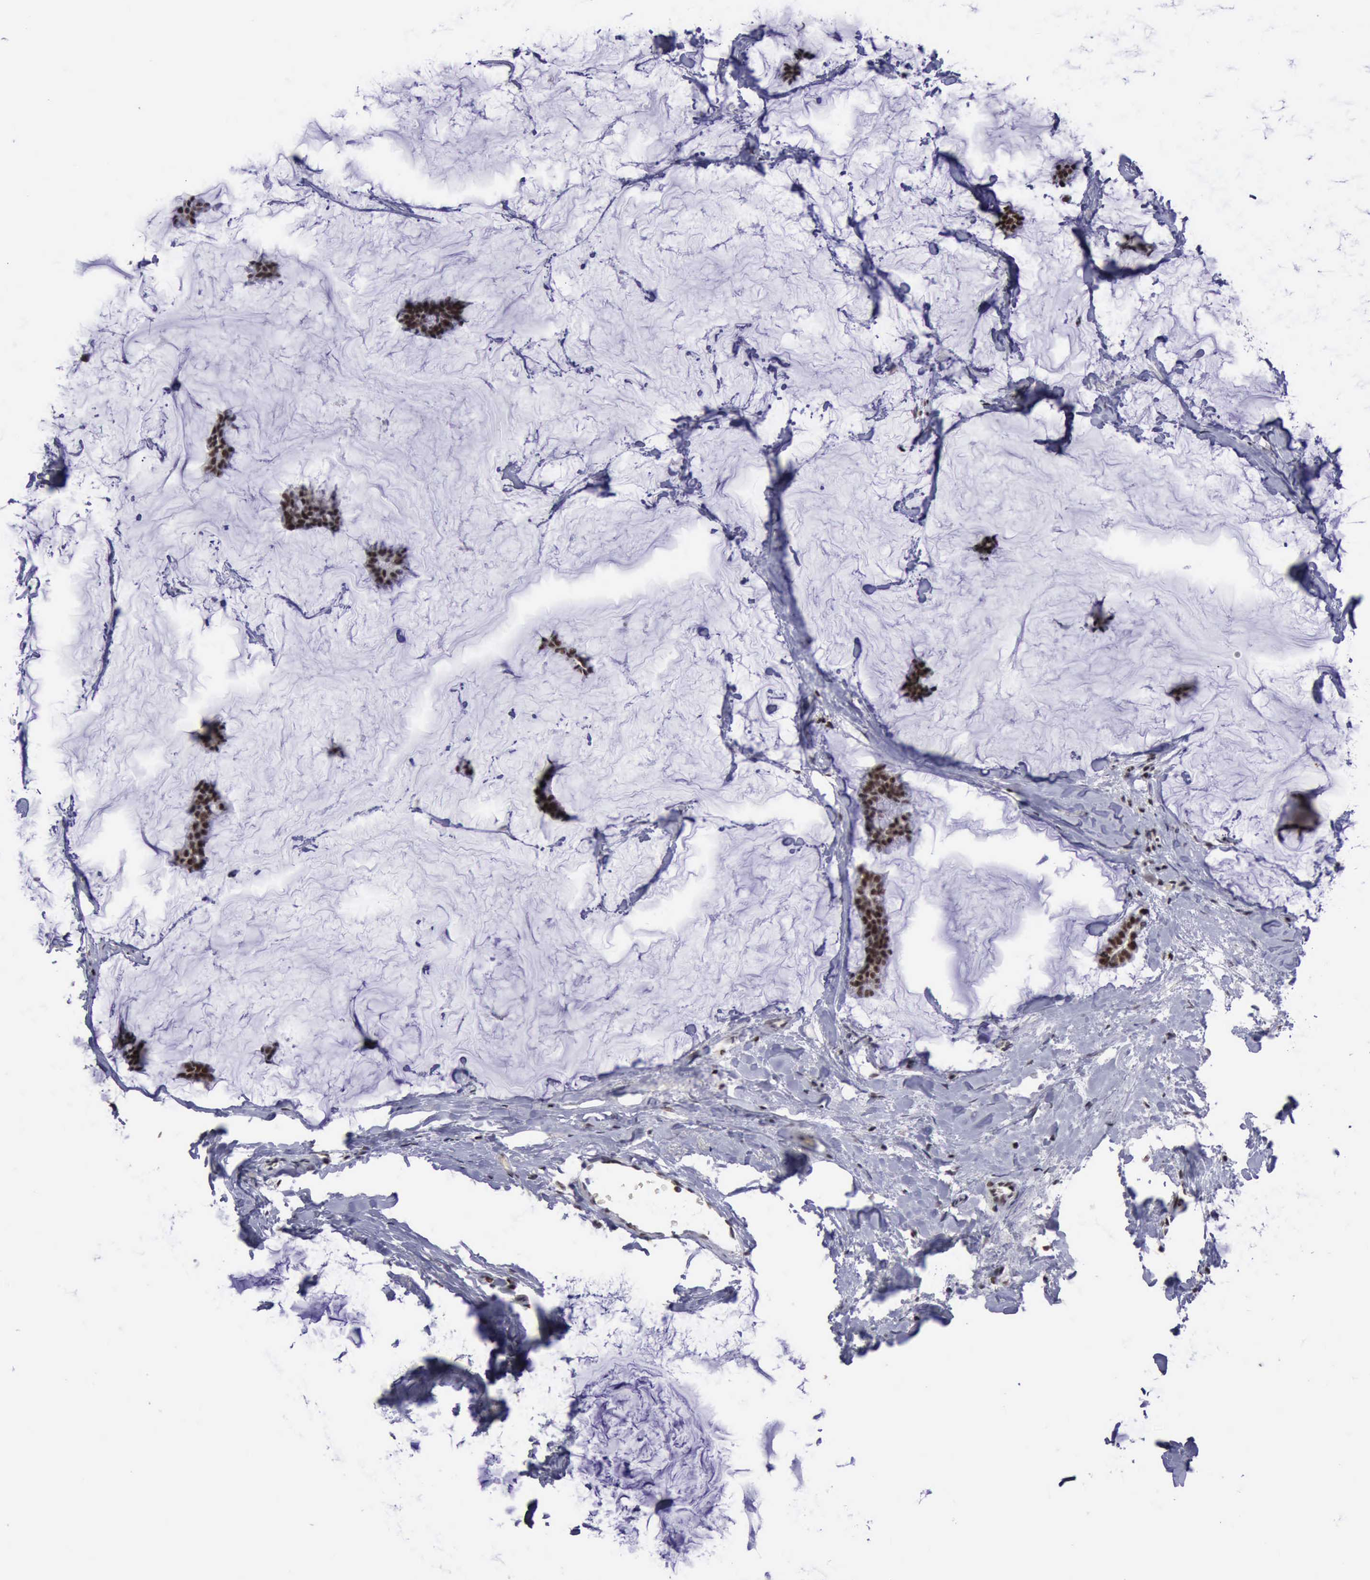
{"staining": {"intensity": "strong", "quantity": ">75%", "location": "nuclear"}, "tissue": "breast cancer", "cell_type": "Tumor cells", "image_type": "cancer", "snomed": [{"axis": "morphology", "description": "Duct carcinoma"}, {"axis": "topography", "description": "Breast"}], "caption": "Breast cancer (invasive ductal carcinoma) stained for a protein (brown) shows strong nuclear positive expression in approximately >75% of tumor cells.", "gene": "YY1", "patient": {"sex": "female", "age": 93}}